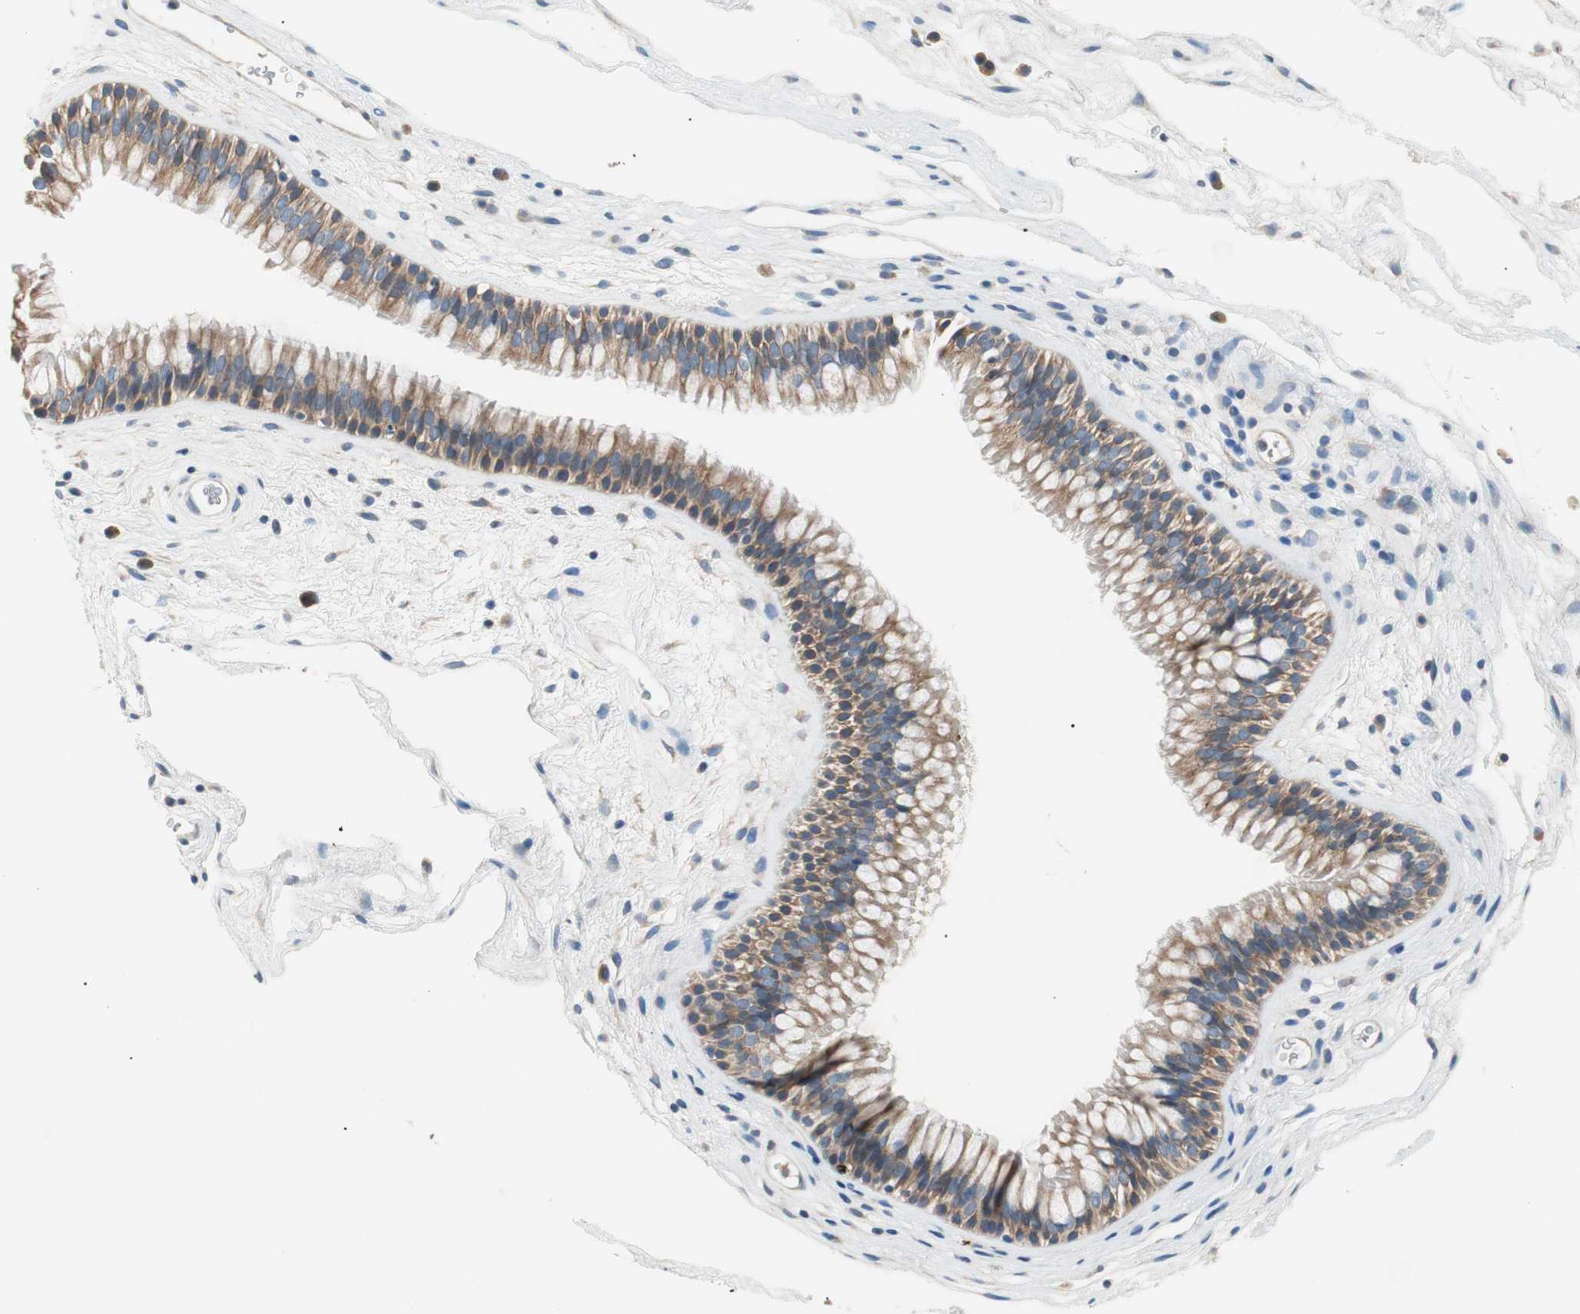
{"staining": {"intensity": "moderate", "quantity": ">75%", "location": "cytoplasmic/membranous"}, "tissue": "nasopharynx", "cell_type": "Respiratory epithelial cells", "image_type": "normal", "snomed": [{"axis": "morphology", "description": "Normal tissue, NOS"}, {"axis": "morphology", "description": "Inflammation, NOS"}, {"axis": "topography", "description": "Nasopharynx"}], "caption": "Moderate cytoplasmic/membranous staining for a protein is seen in about >75% of respiratory epithelial cells of unremarkable nasopharynx using immunohistochemistry.", "gene": "FADS2", "patient": {"sex": "male", "age": 48}}